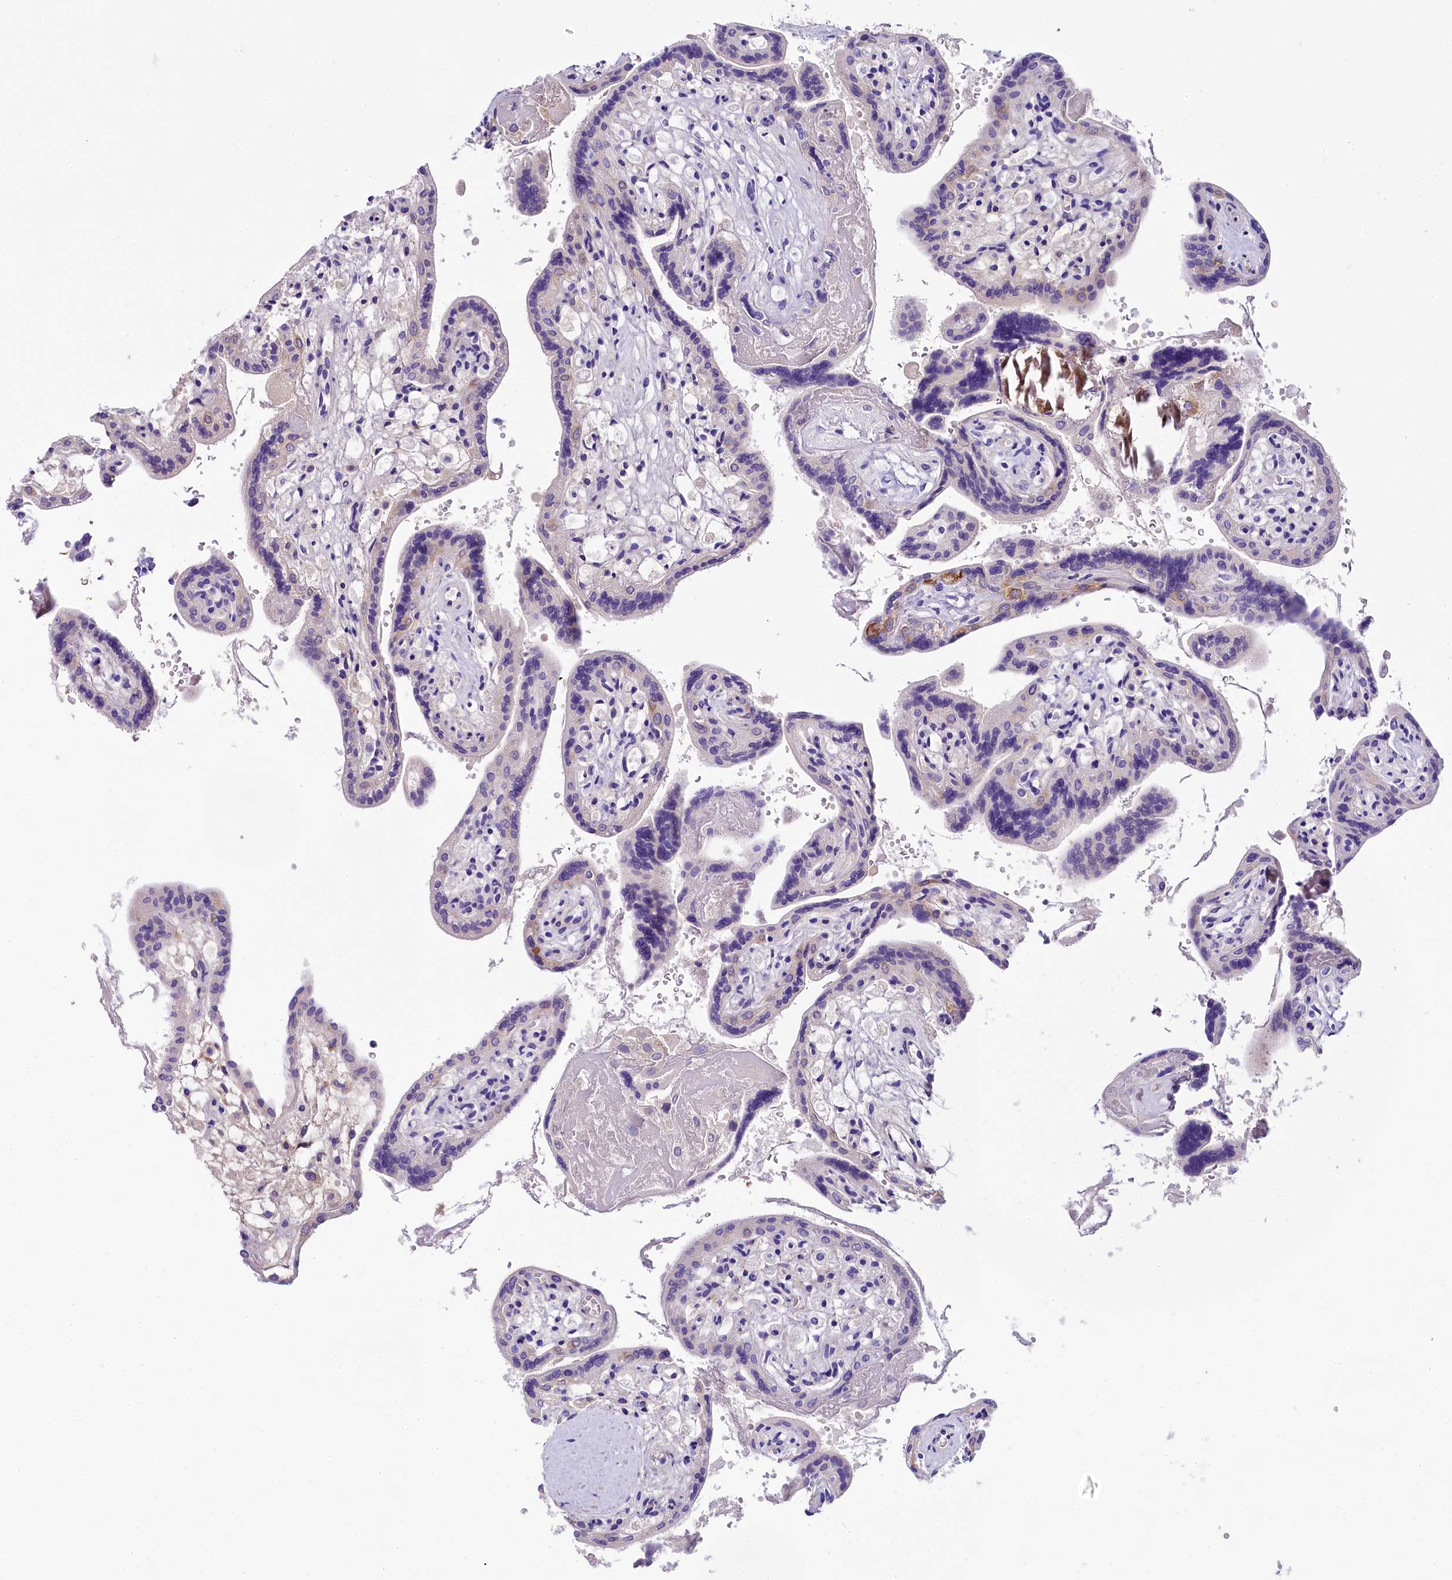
{"staining": {"intensity": "negative", "quantity": "none", "location": "none"}, "tissue": "placenta", "cell_type": "Trophoblastic cells", "image_type": "normal", "snomed": [{"axis": "morphology", "description": "Normal tissue, NOS"}, {"axis": "topography", "description": "Placenta"}], "caption": "Human placenta stained for a protein using immunohistochemistry displays no positivity in trophoblastic cells.", "gene": "SOD3", "patient": {"sex": "female", "age": 37}}